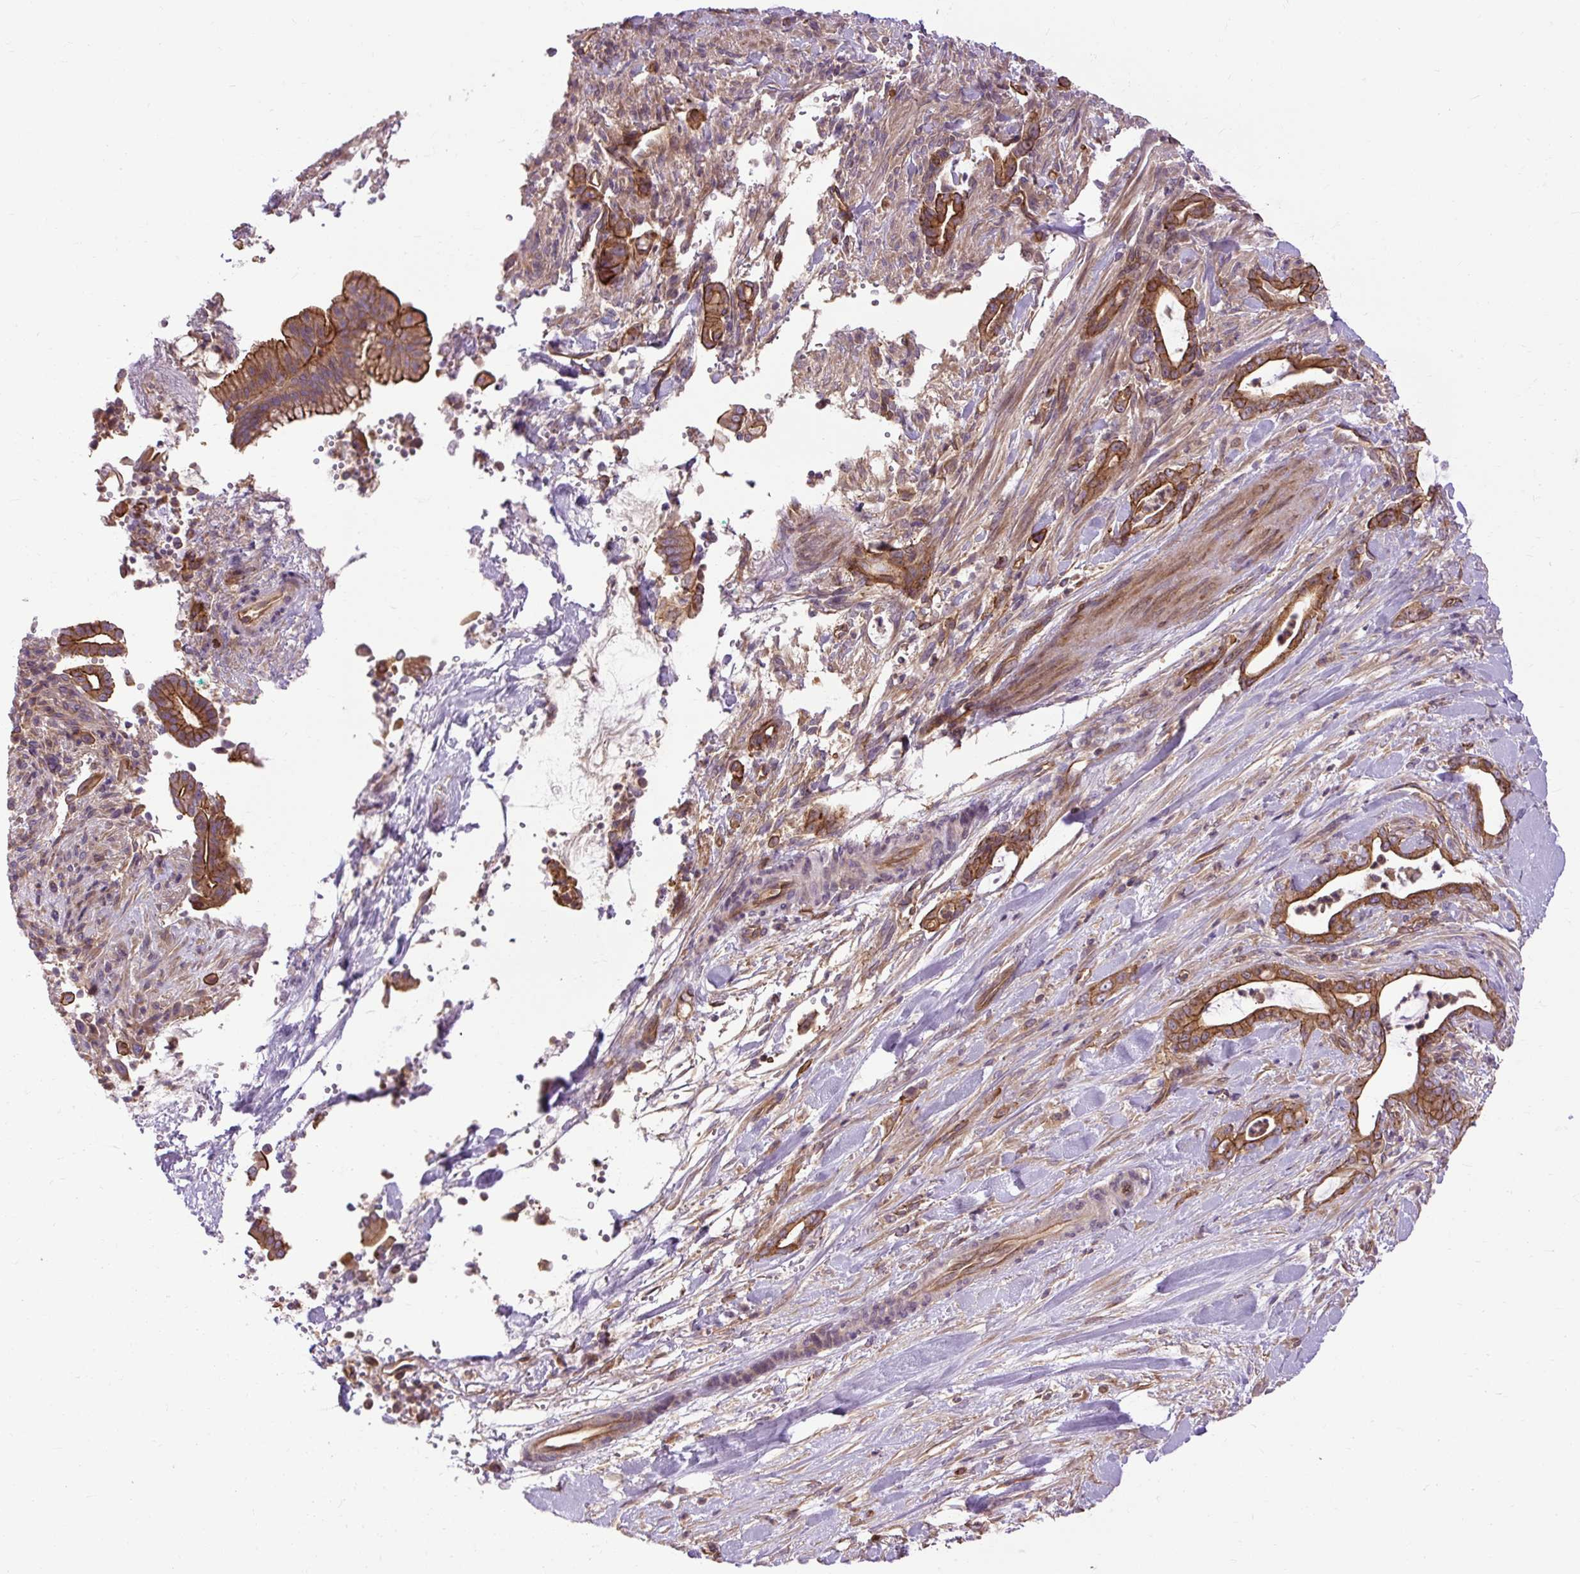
{"staining": {"intensity": "strong", "quantity": ">75%", "location": "cytoplasmic/membranous"}, "tissue": "pancreatic cancer", "cell_type": "Tumor cells", "image_type": "cancer", "snomed": [{"axis": "morphology", "description": "Normal tissue, NOS"}, {"axis": "morphology", "description": "Adenocarcinoma, NOS"}, {"axis": "topography", "description": "Pancreas"}], "caption": "IHC staining of pancreatic adenocarcinoma, which shows high levels of strong cytoplasmic/membranous expression in approximately >75% of tumor cells indicating strong cytoplasmic/membranous protein positivity. The staining was performed using DAB (brown) for protein detection and nuclei were counterstained in hematoxylin (blue).", "gene": "CCDC93", "patient": {"sex": "female", "age": 55}}